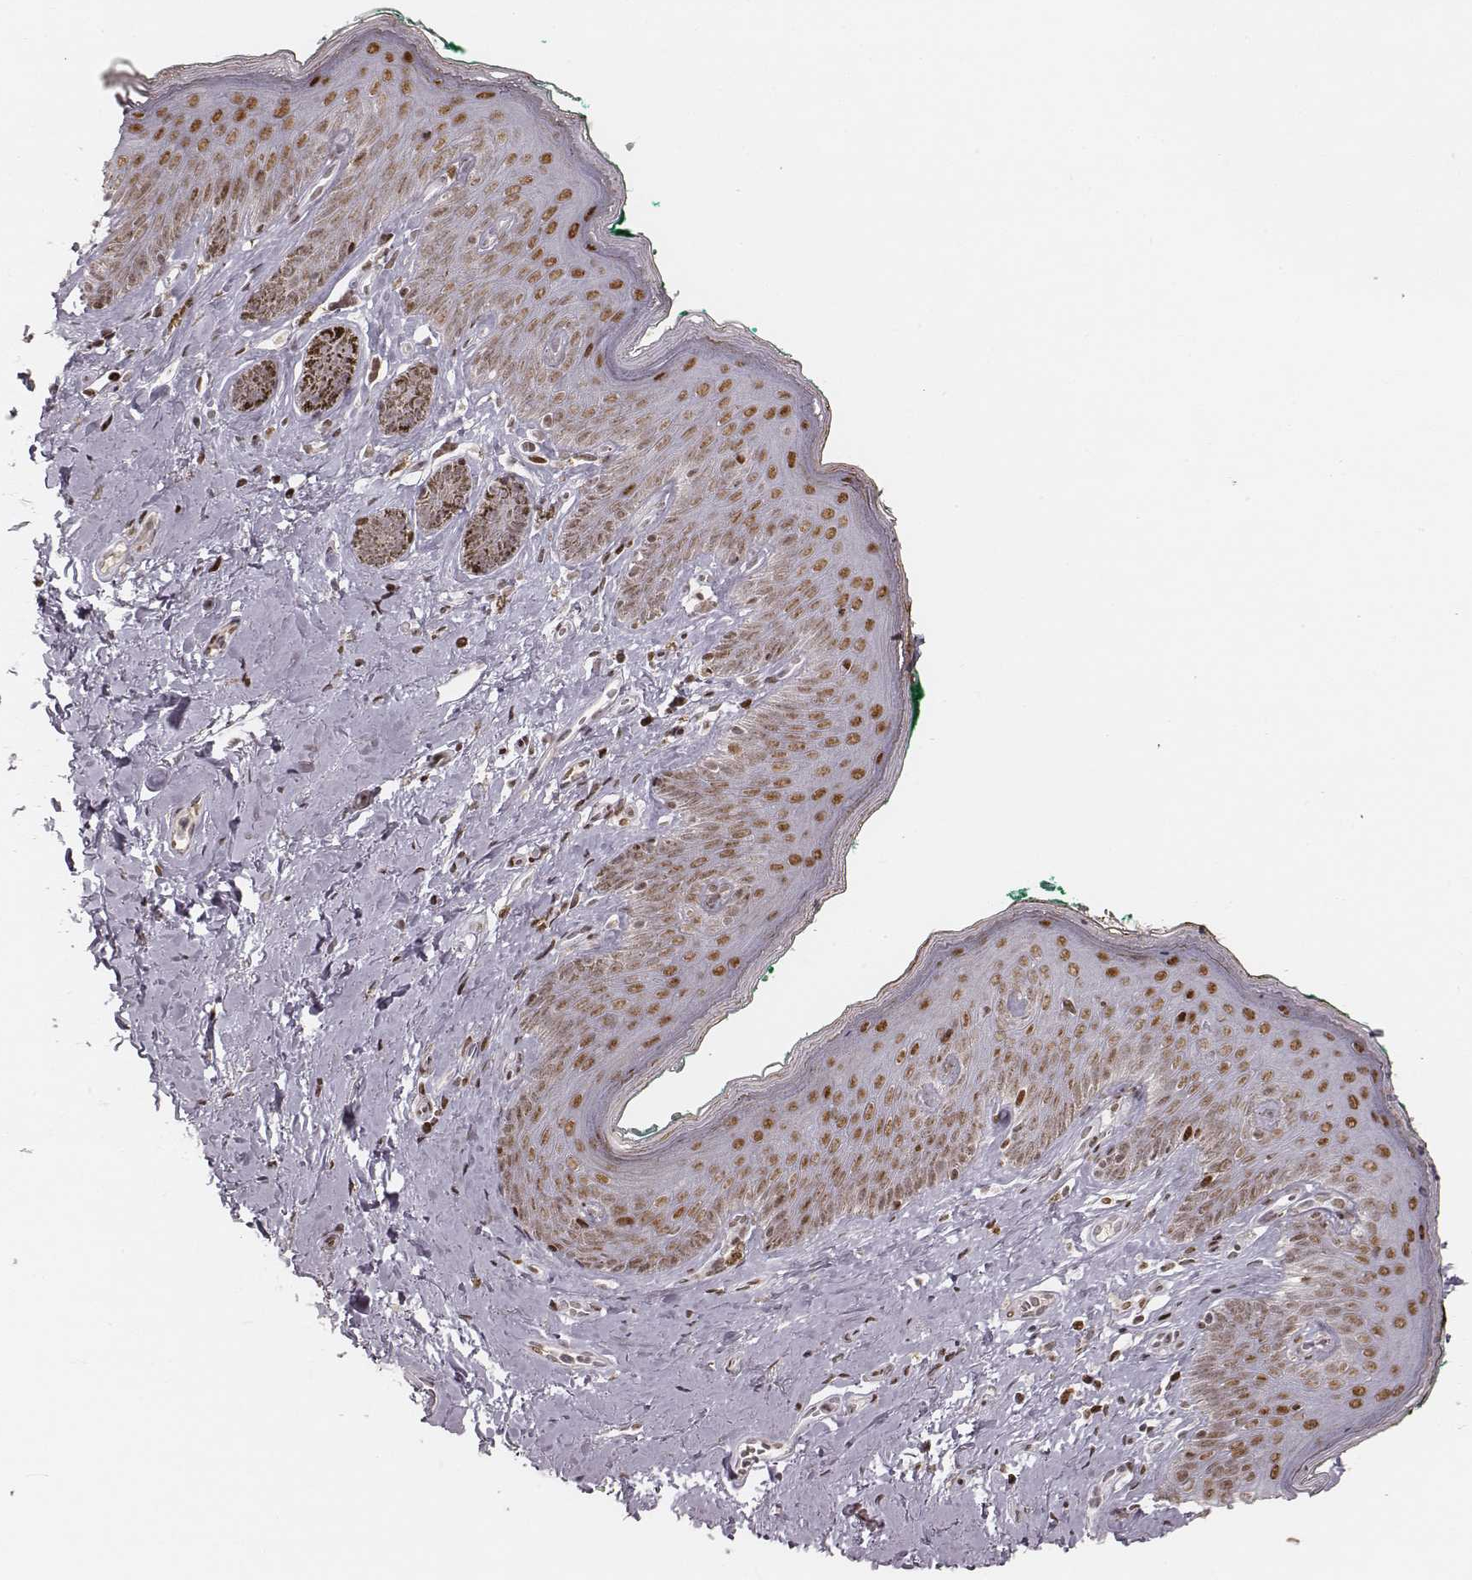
{"staining": {"intensity": "strong", "quantity": ">75%", "location": "nuclear"}, "tissue": "skin", "cell_type": "Epidermal cells", "image_type": "normal", "snomed": [{"axis": "morphology", "description": "Normal tissue, NOS"}, {"axis": "topography", "description": "Vulva"}], "caption": "Immunohistochemistry (IHC) (DAB) staining of benign skin reveals strong nuclear protein positivity in approximately >75% of epidermal cells.", "gene": "HNRNPC", "patient": {"sex": "female", "age": 66}}